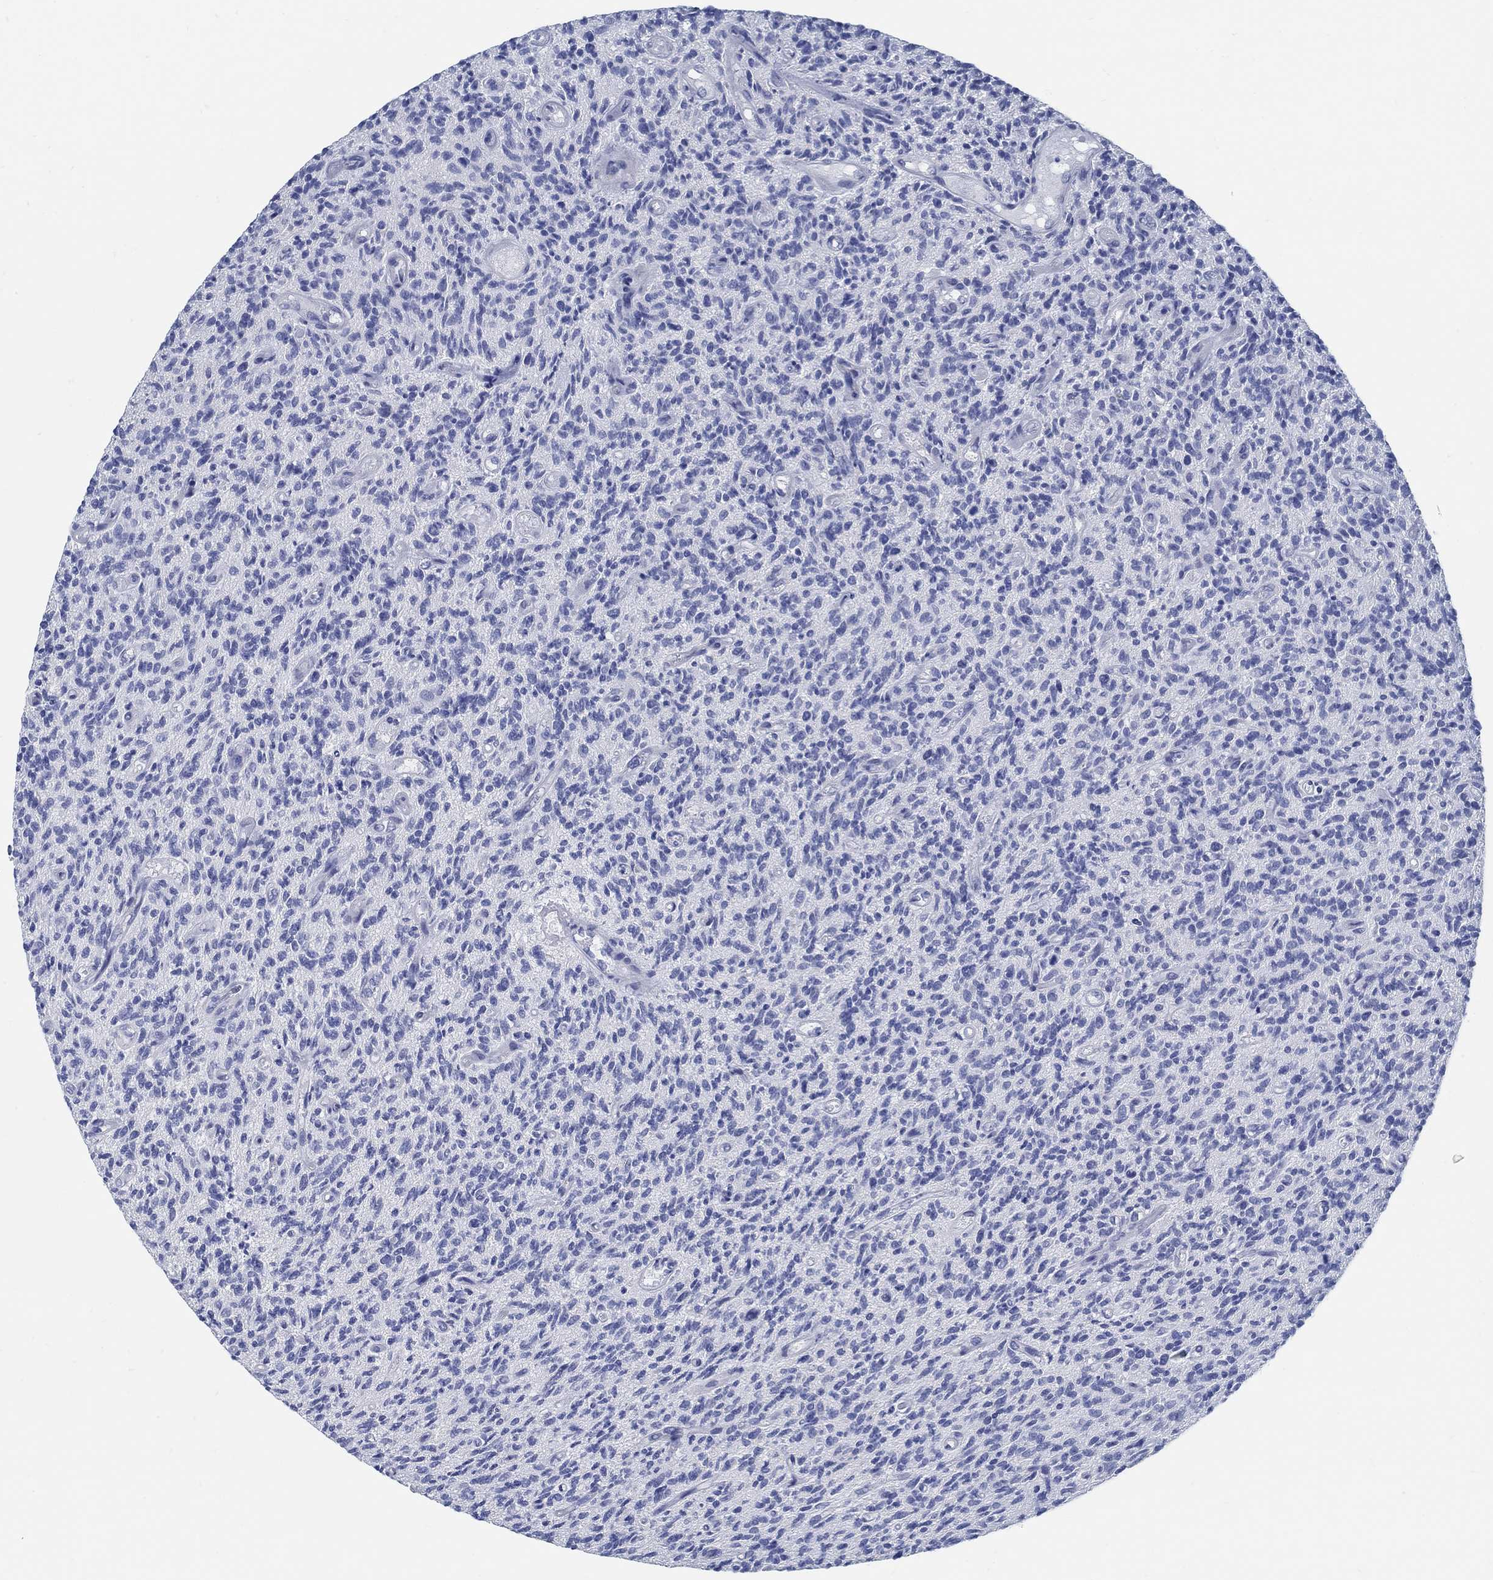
{"staining": {"intensity": "negative", "quantity": "none", "location": "none"}, "tissue": "glioma", "cell_type": "Tumor cells", "image_type": "cancer", "snomed": [{"axis": "morphology", "description": "Glioma, malignant, High grade"}, {"axis": "topography", "description": "Brain"}], "caption": "Tumor cells are negative for brown protein staining in high-grade glioma (malignant).", "gene": "C15orf39", "patient": {"sex": "male", "age": 64}}